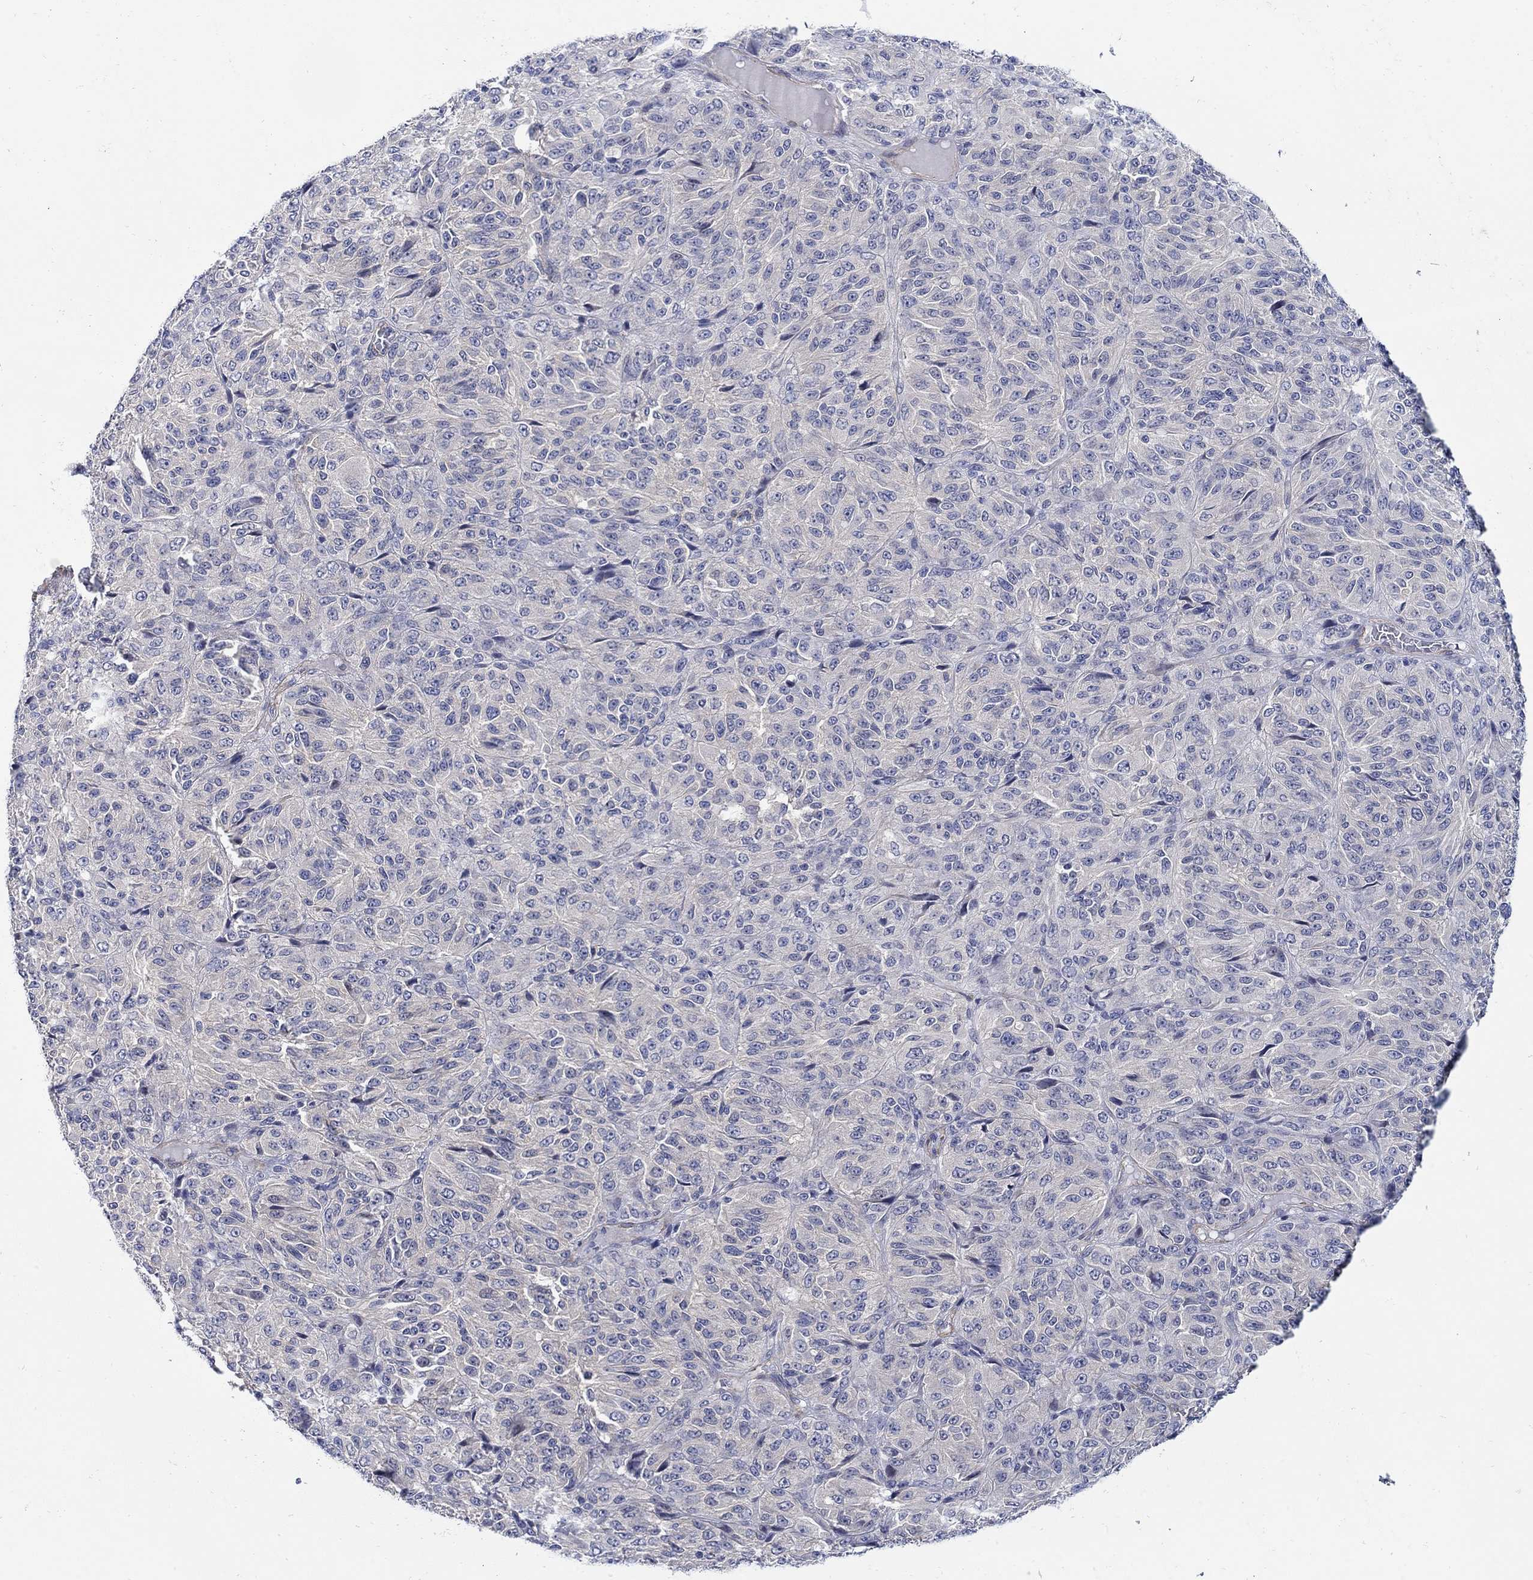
{"staining": {"intensity": "negative", "quantity": "none", "location": "none"}, "tissue": "melanoma", "cell_type": "Tumor cells", "image_type": "cancer", "snomed": [{"axis": "morphology", "description": "Malignant melanoma, Metastatic site"}, {"axis": "topography", "description": "Brain"}], "caption": "Protein analysis of malignant melanoma (metastatic site) shows no significant expression in tumor cells.", "gene": "SCN7A", "patient": {"sex": "female", "age": 56}}